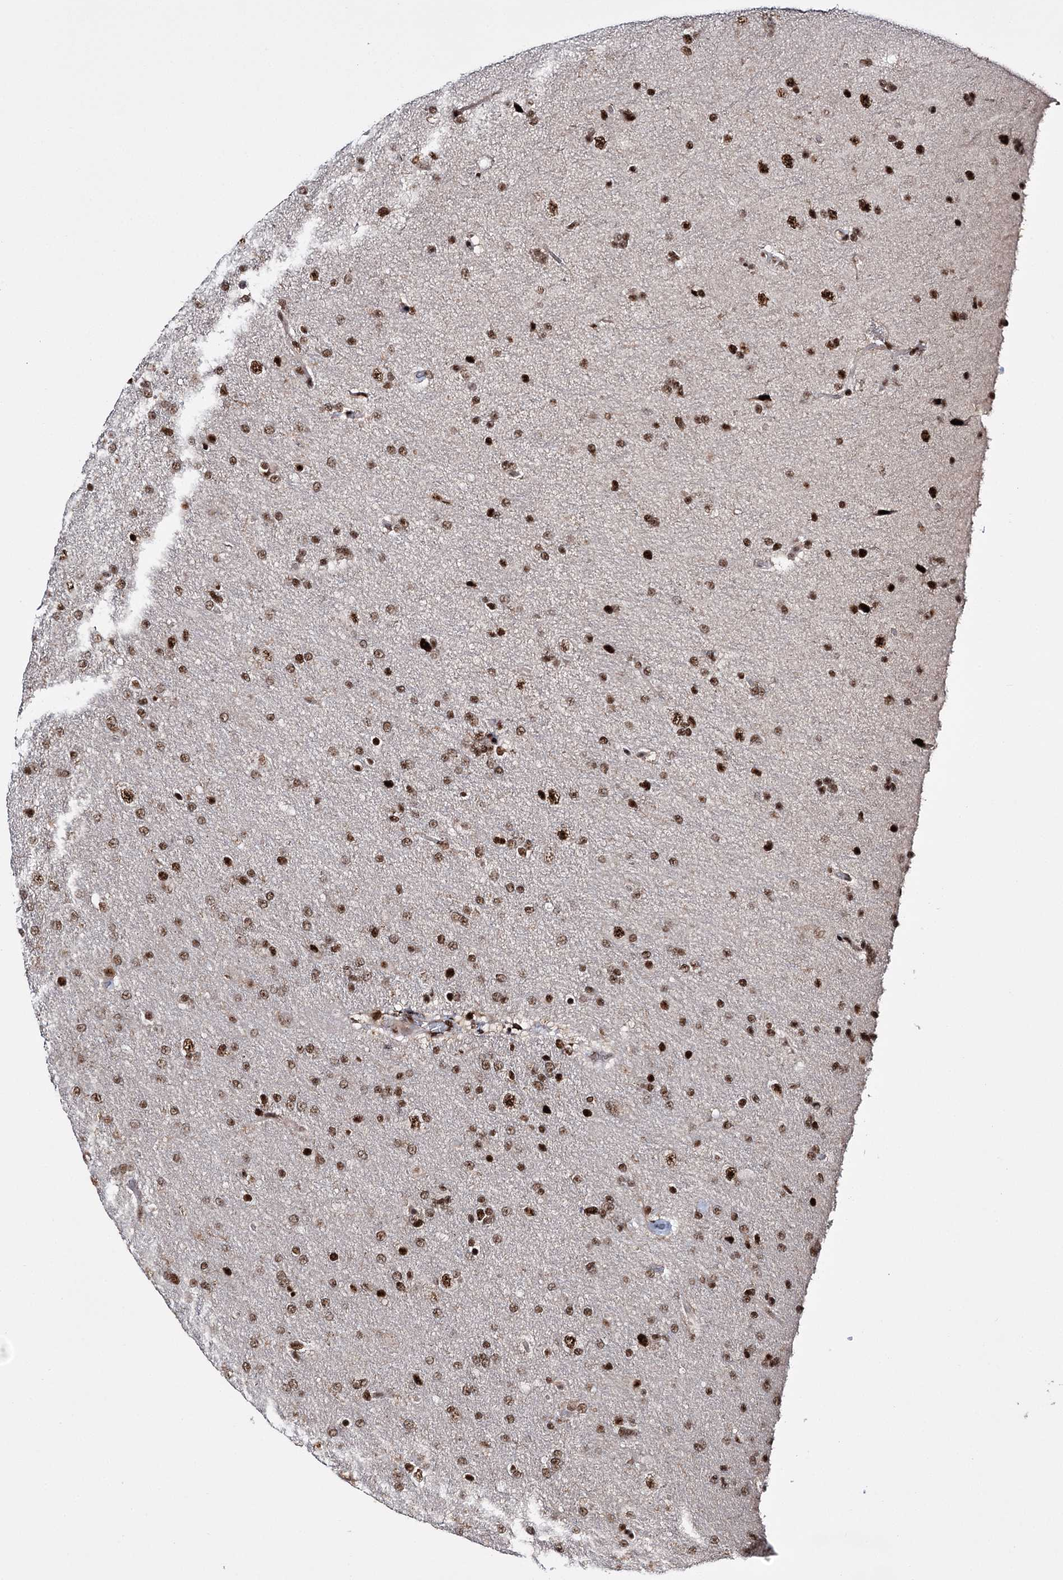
{"staining": {"intensity": "strong", "quantity": ">75%", "location": "nuclear"}, "tissue": "glioma", "cell_type": "Tumor cells", "image_type": "cancer", "snomed": [{"axis": "morphology", "description": "Glioma, malignant, High grade"}, {"axis": "topography", "description": "Brain"}], "caption": "A brown stain labels strong nuclear staining of a protein in high-grade glioma (malignant) tumor cells.", "gene": "PRPF40A", "patient": {"sex": "male", "age": 72}}